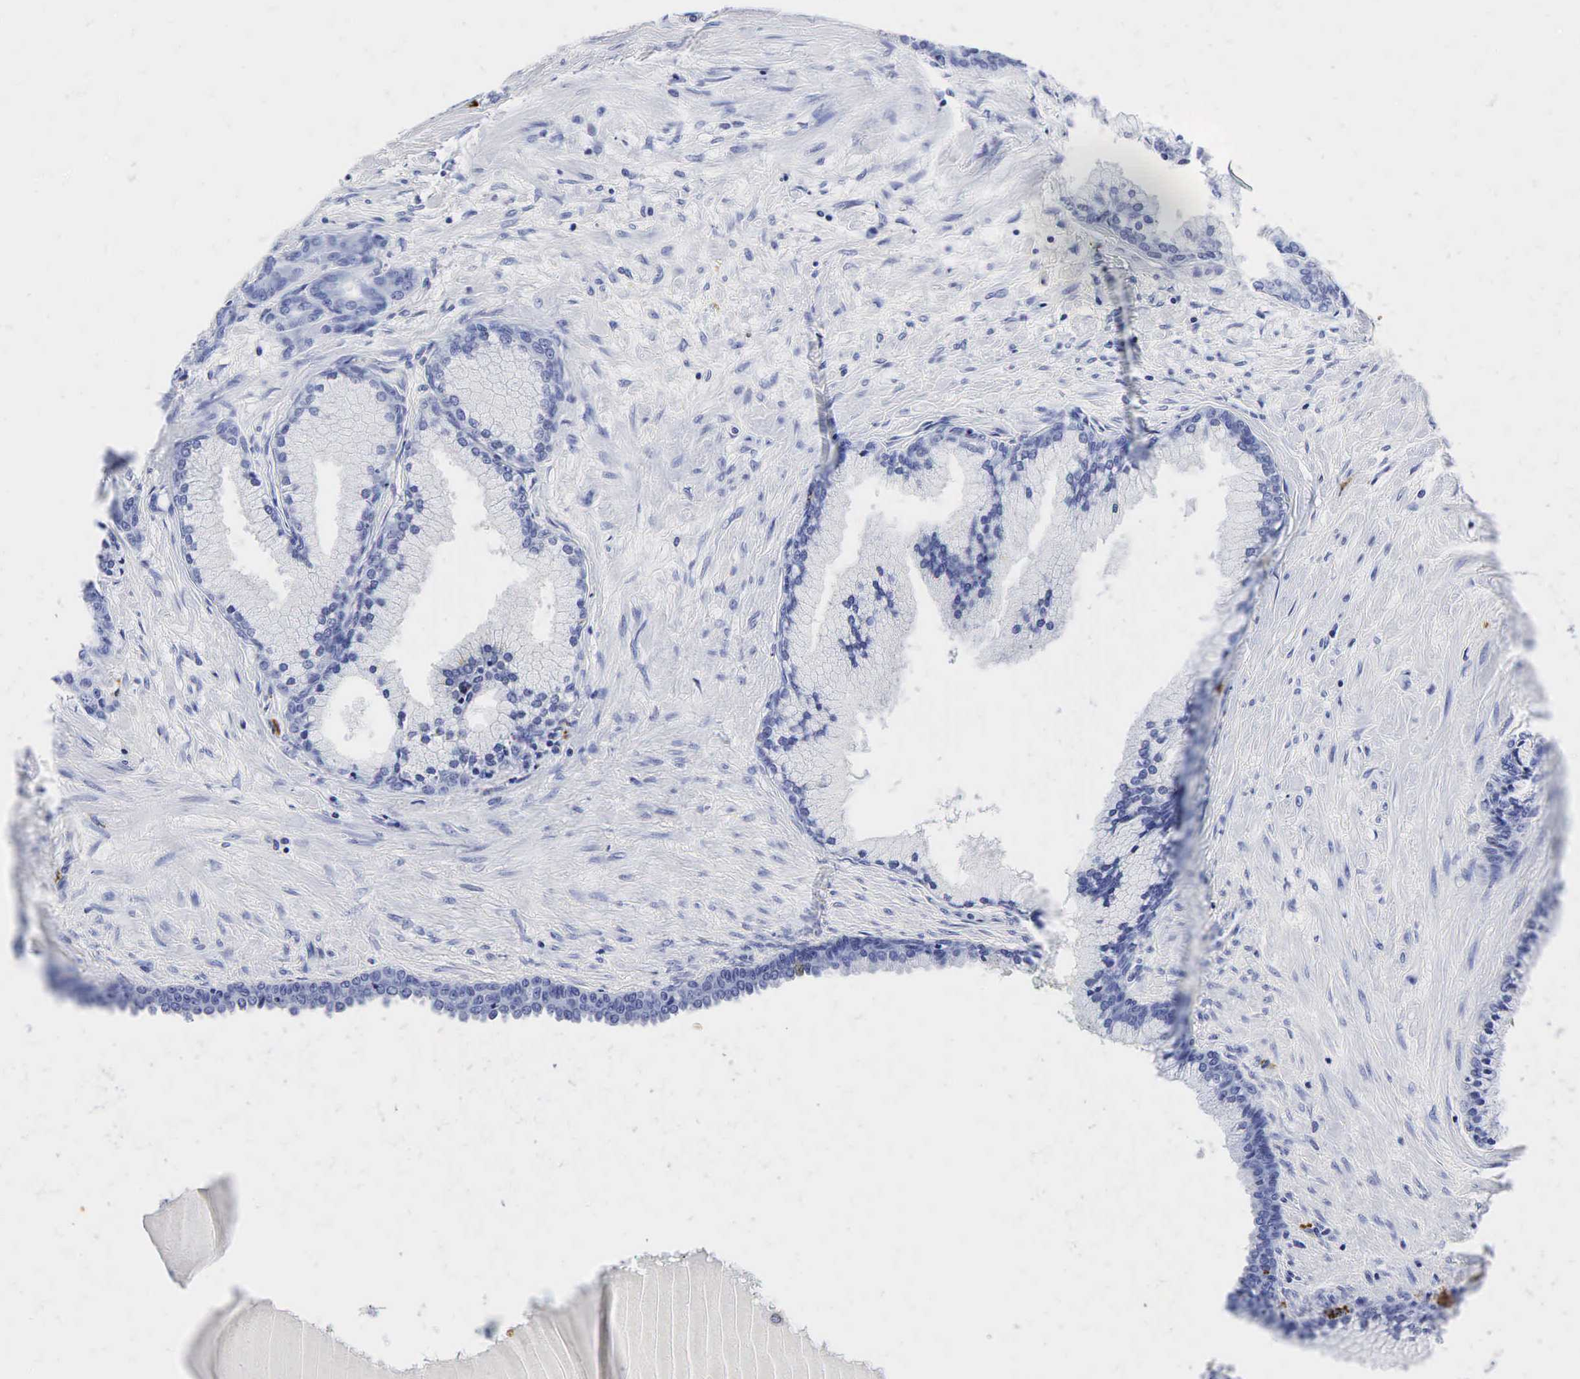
{"staining": {"intensity": "negative", "quantity": "none", "location": "none"}, "tissue": "prostate cancer", "cell_type": "Tumor cells", "image_type": "cancer", "snomed": [{"axis": "morphology", "description": "Adenocarcinoma, High grade"}, {"axis": "topography", "description": "Prostate"}], "caption": "High power microscopy histopathology image of an immunohistochemistry (IHC) micrograph of prostate cancer (adenocarcinoma (high-grade)), revealing no significant staining in tumor cells.", "gene": "LYZ", "patient": {"sex": "male", "age": 64}}